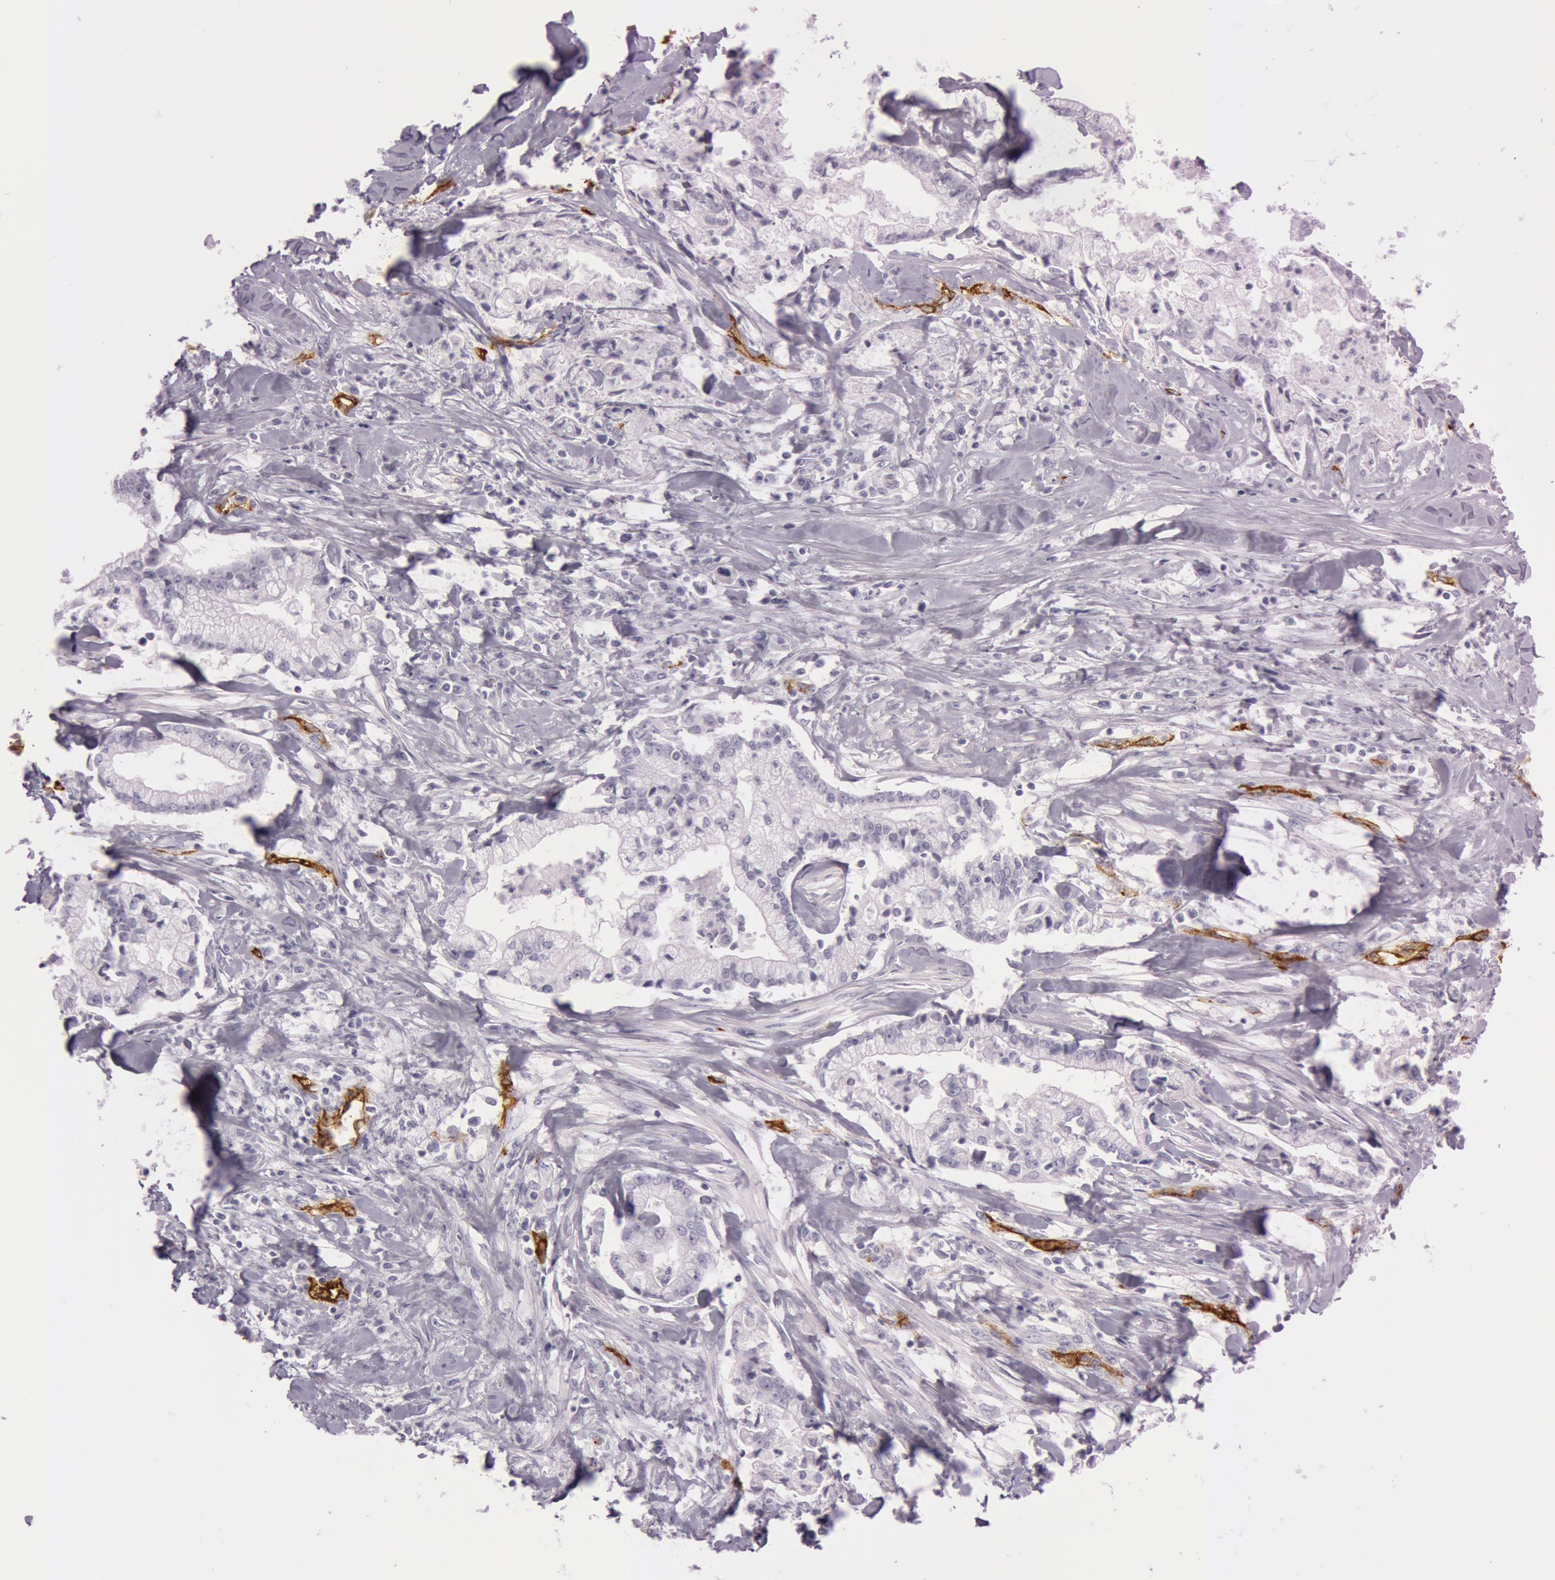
{"staining": {"intensity": "negative", "quantity": "none", "location": "none"}, "tissue": "liver cancer", "cell_type": "Tumor cells", "image_type": "cancer", "snomed": [{"axis": "morphology", "description": "Cholangiocarcinoma"}, {"axis": "topography", "description": "Liver"}], "caption": "An IHC histopathology image of liver cholangiocarcinoma is shown. There is no staining in tumor cells of liver cholangiocarcinoma.", "gene": "FOLH1", "patient": {"sex": "male", "age": 57}}